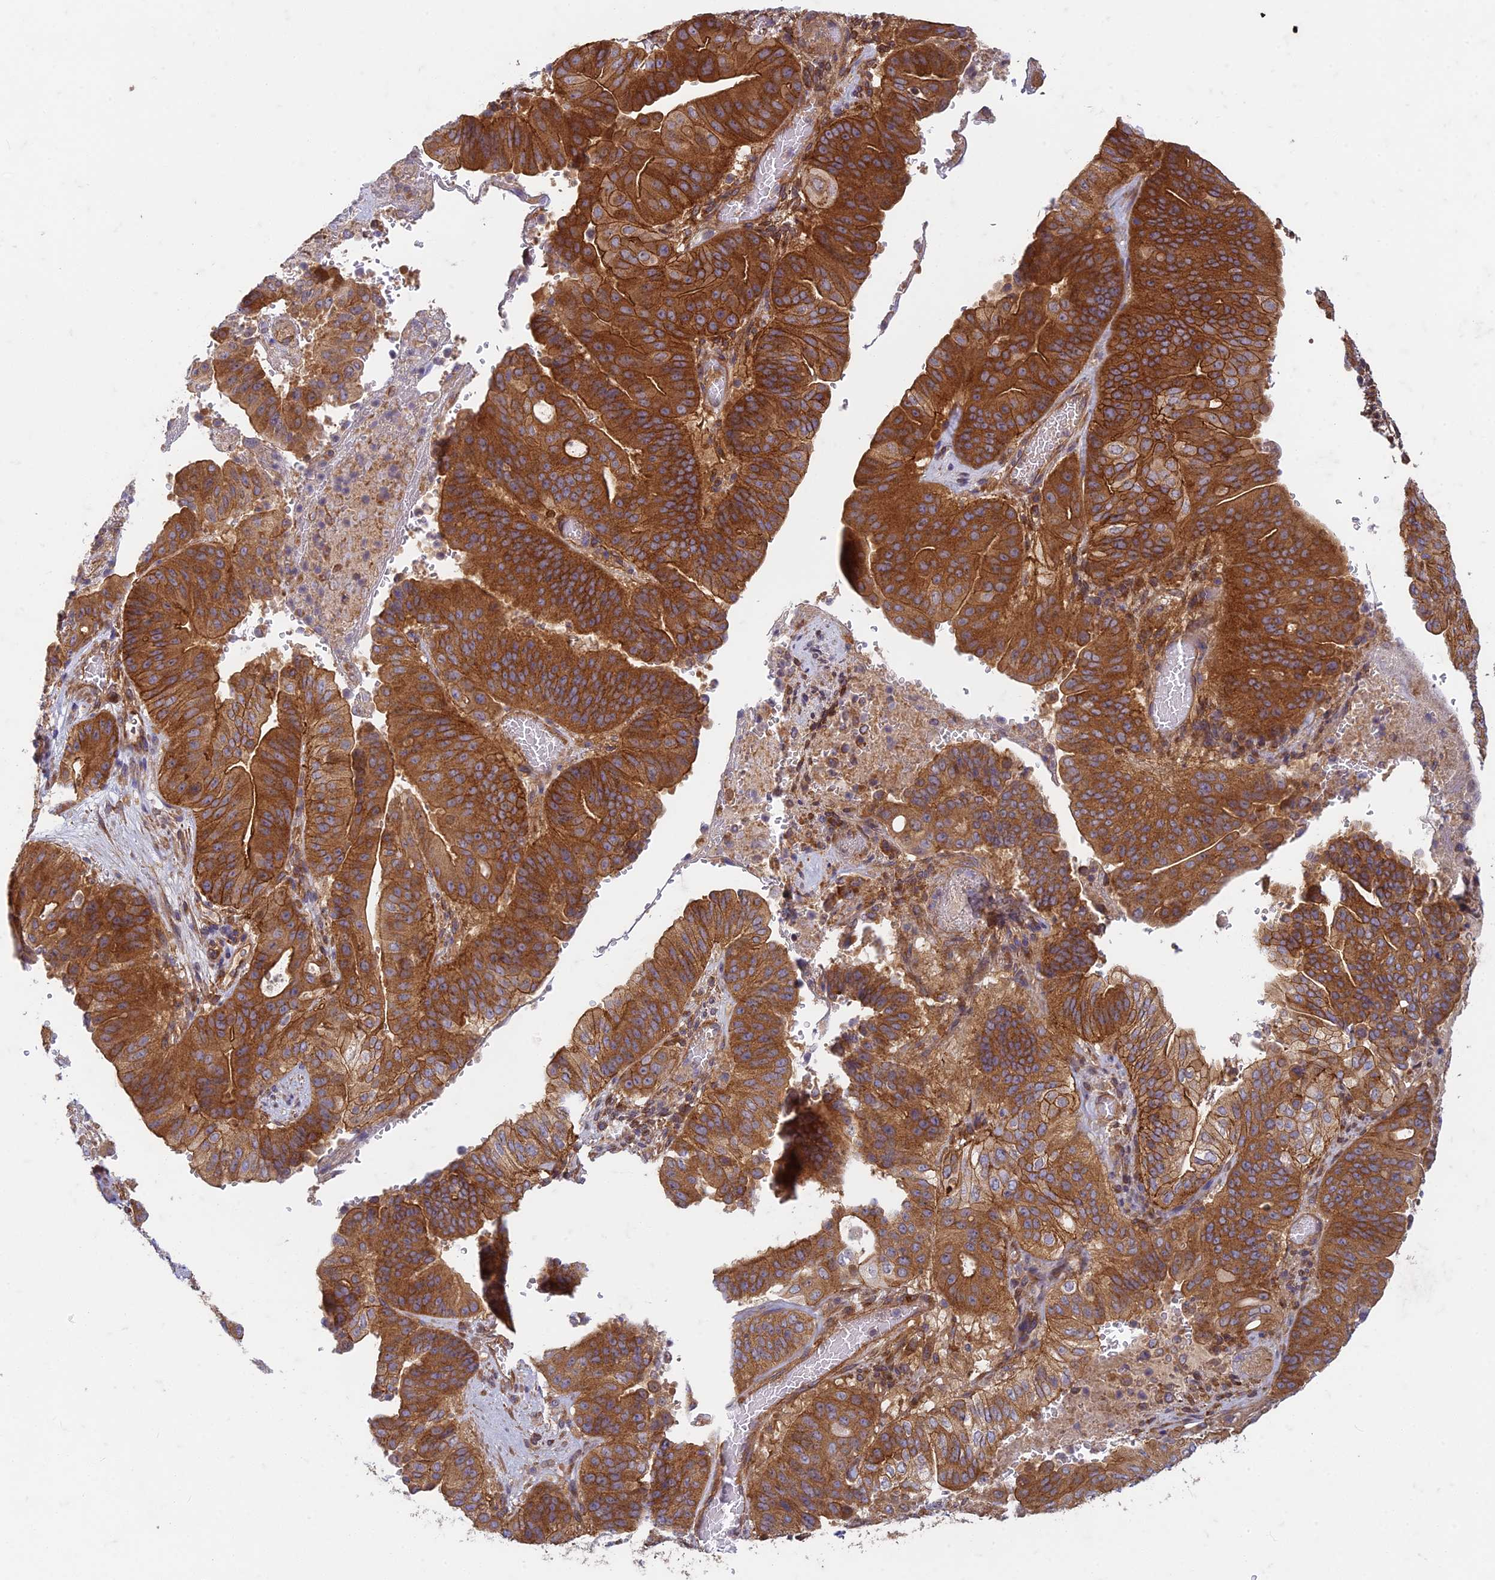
{"staining": {"intensity": "strong", "quantity": "25%-75%", "location": "cytoplasmic/membranous"}, "tissue": "pancreatic cancer", "cell_type": "Tumor cells", "image_type": "cancer", "snomed": [{"axis": "morphology", "description": "Adenocarcinoma, NOS"}, {"axis": "topography", "description": "Pancreas"}], "caption": "Immunohistochemistry (DAB (3,3'-diaminobenzidine)) staining of adenocarcinoma (pancreatic) displays strong cytoplasmic/membranous protein staining in approximately 25%-75% of tumor cells.", "gene": "TCF25", "patient": {"sex": "female", "age": 77}}